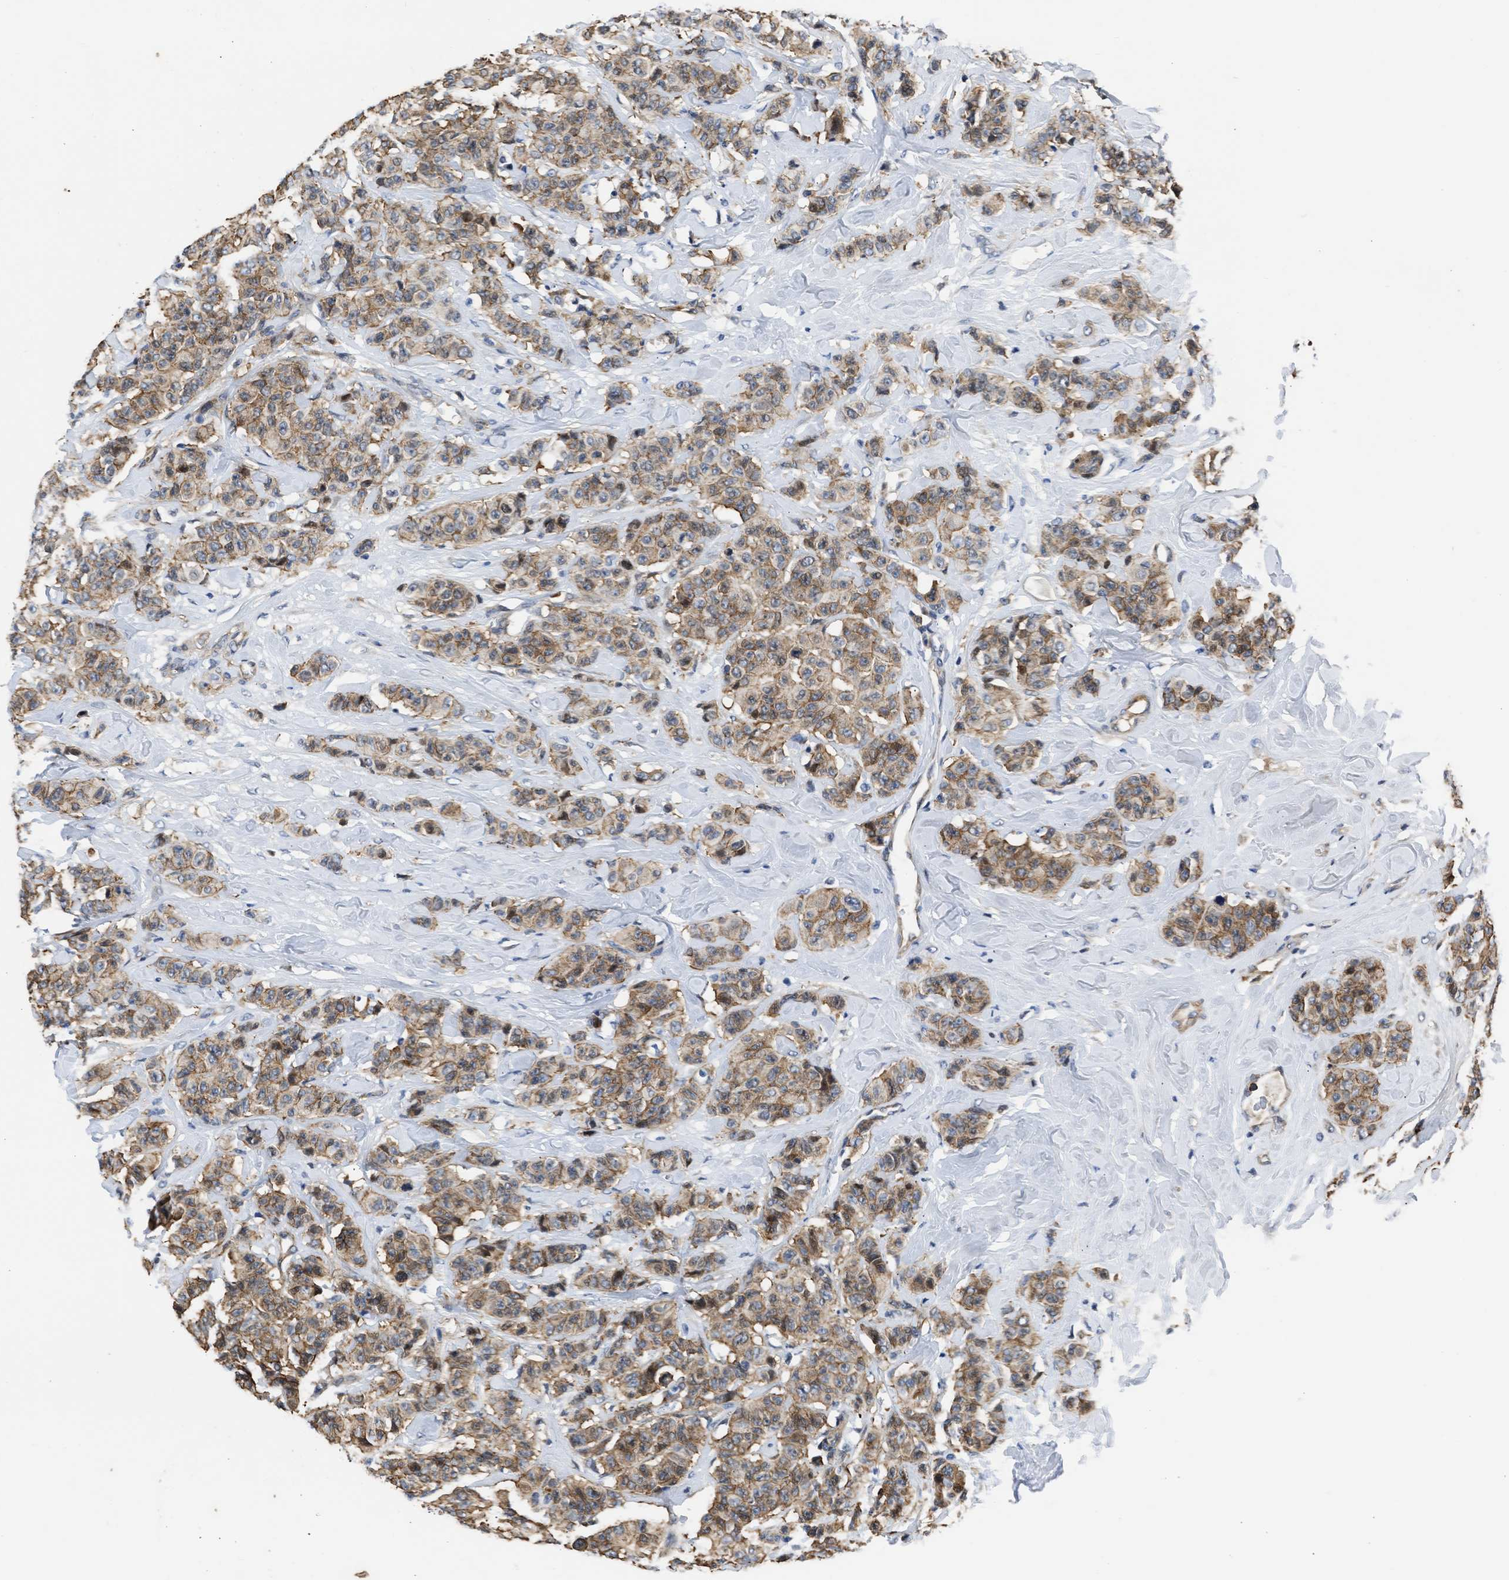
{"staining": {"intensity": "moderate", "quantity": ">75%", "location": "cytoplasmic/membranous"}, "tissue": "breast cancer", "cell_type": "Tumor cells", "image_type": "cancer", "snomed": [{"axis": "morphology", "description": "Normal tissue, NOS"}, {"axis": "morphology", "description": "Duct carcinoma"}, {"axis": "topography", "description": "Breast"}], "caption": "High-power microscopy captured an IHC micrograph of breast cancer (invasive ductal carcinoma), revealing moderate cytoplasmic/membranous staining in approximately >75% of tumor cells. (DAB (3,3'-diaminobenzidine) IHC, brown staining for protein, blue staining for nuclei).", "gene": "MAS1L", "patient": {"sex": "female", "age": 40}}